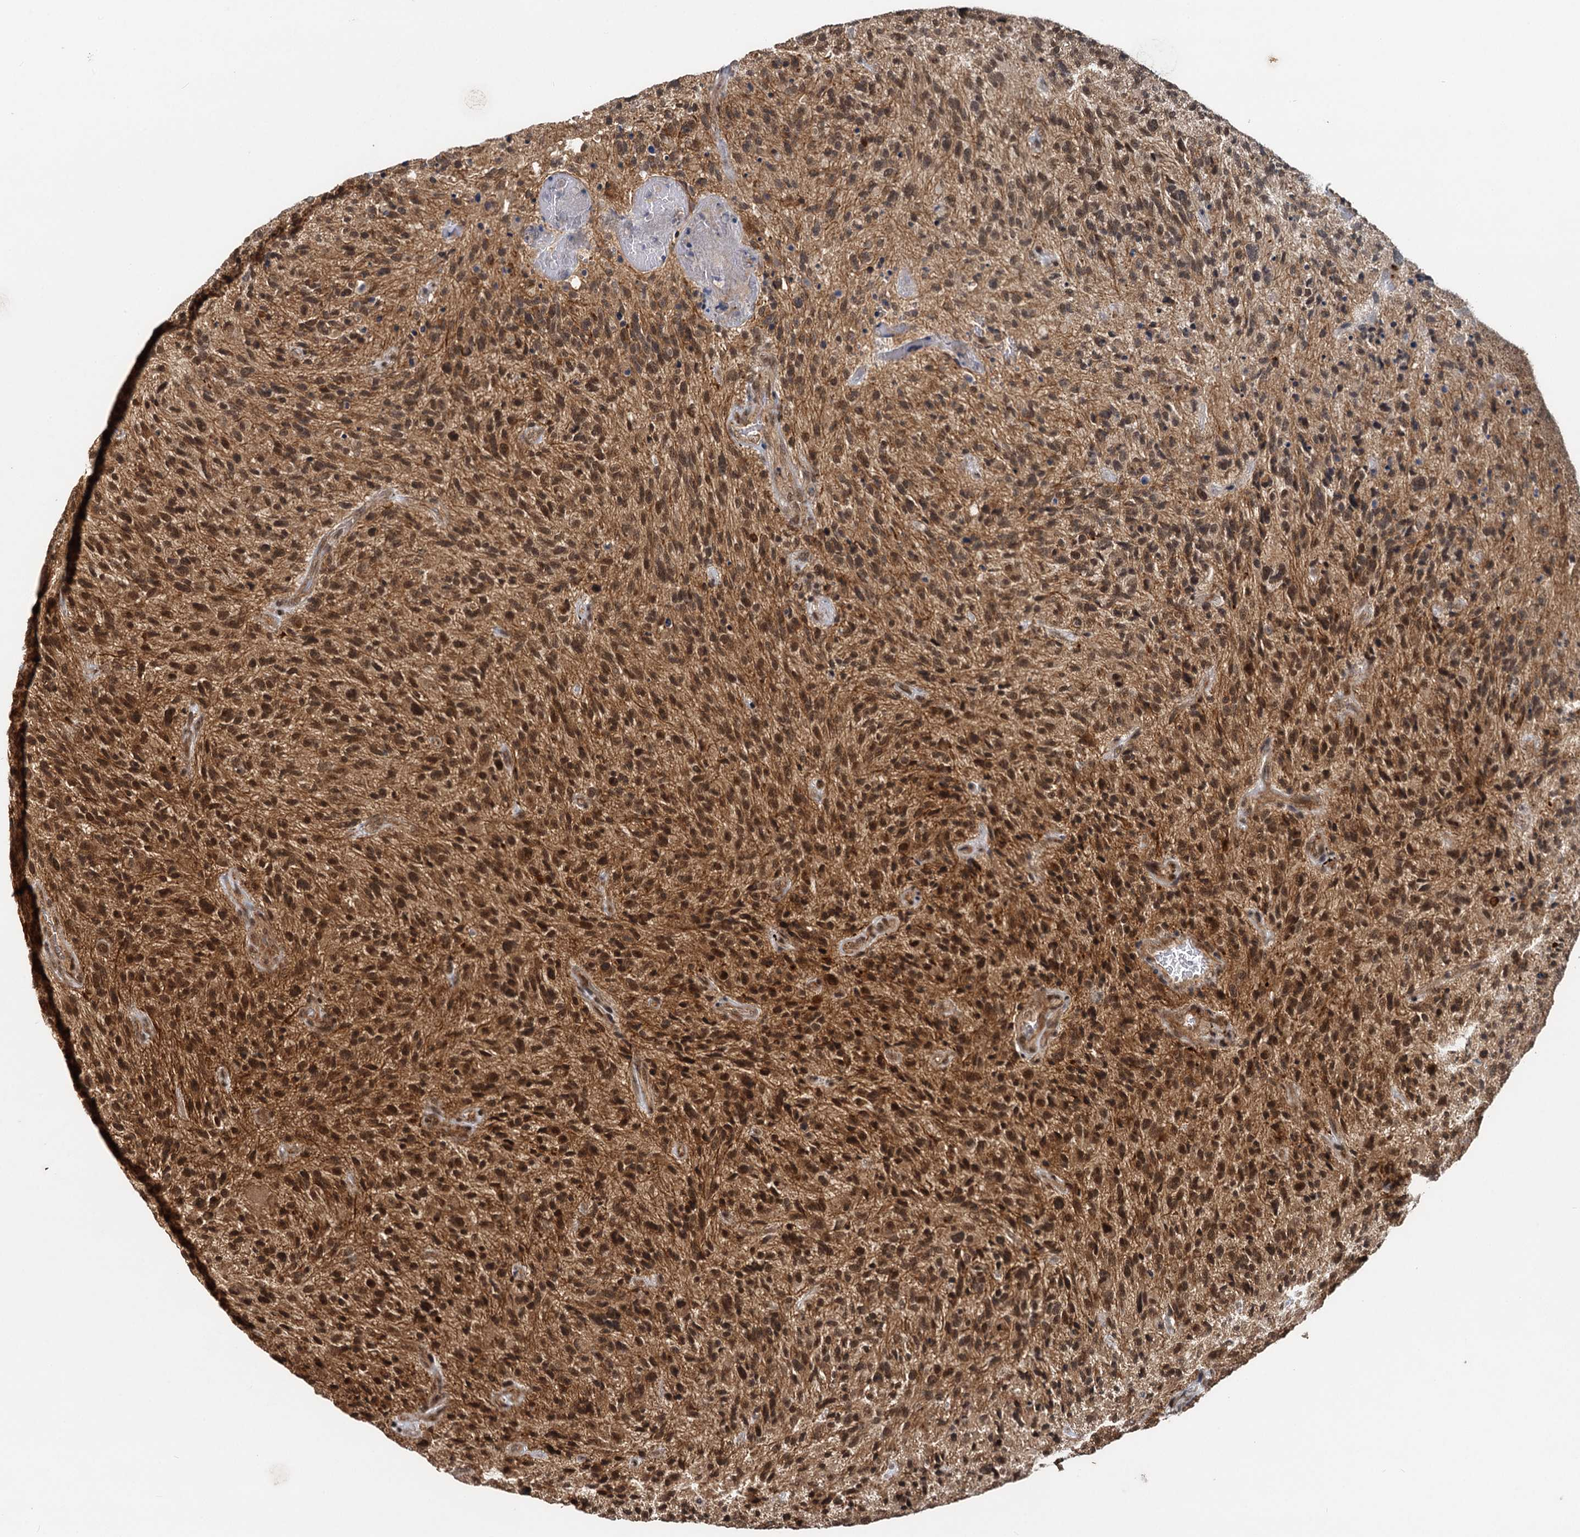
{"staining": {"intensity": "strong", "quantity": ">75%", "location": "cytoplasmic/membranous,nuclear"}, "tissue": "glioma", "cell_type": "Tumor cells", "image_type": "cancer", "snomed": [{"axis": "morphology", "description": "Glioma, malignant, High grade"}, {"axis": "topography", "description": "Brain"}], "caption": "A histopathology image of human glioma stained for a protein exhibits strong cytoplasmic/membranous and nuclear brown staining in tumor cells.", "gene": "RITA1", "patient": {"sex": "male", "age": 47}}